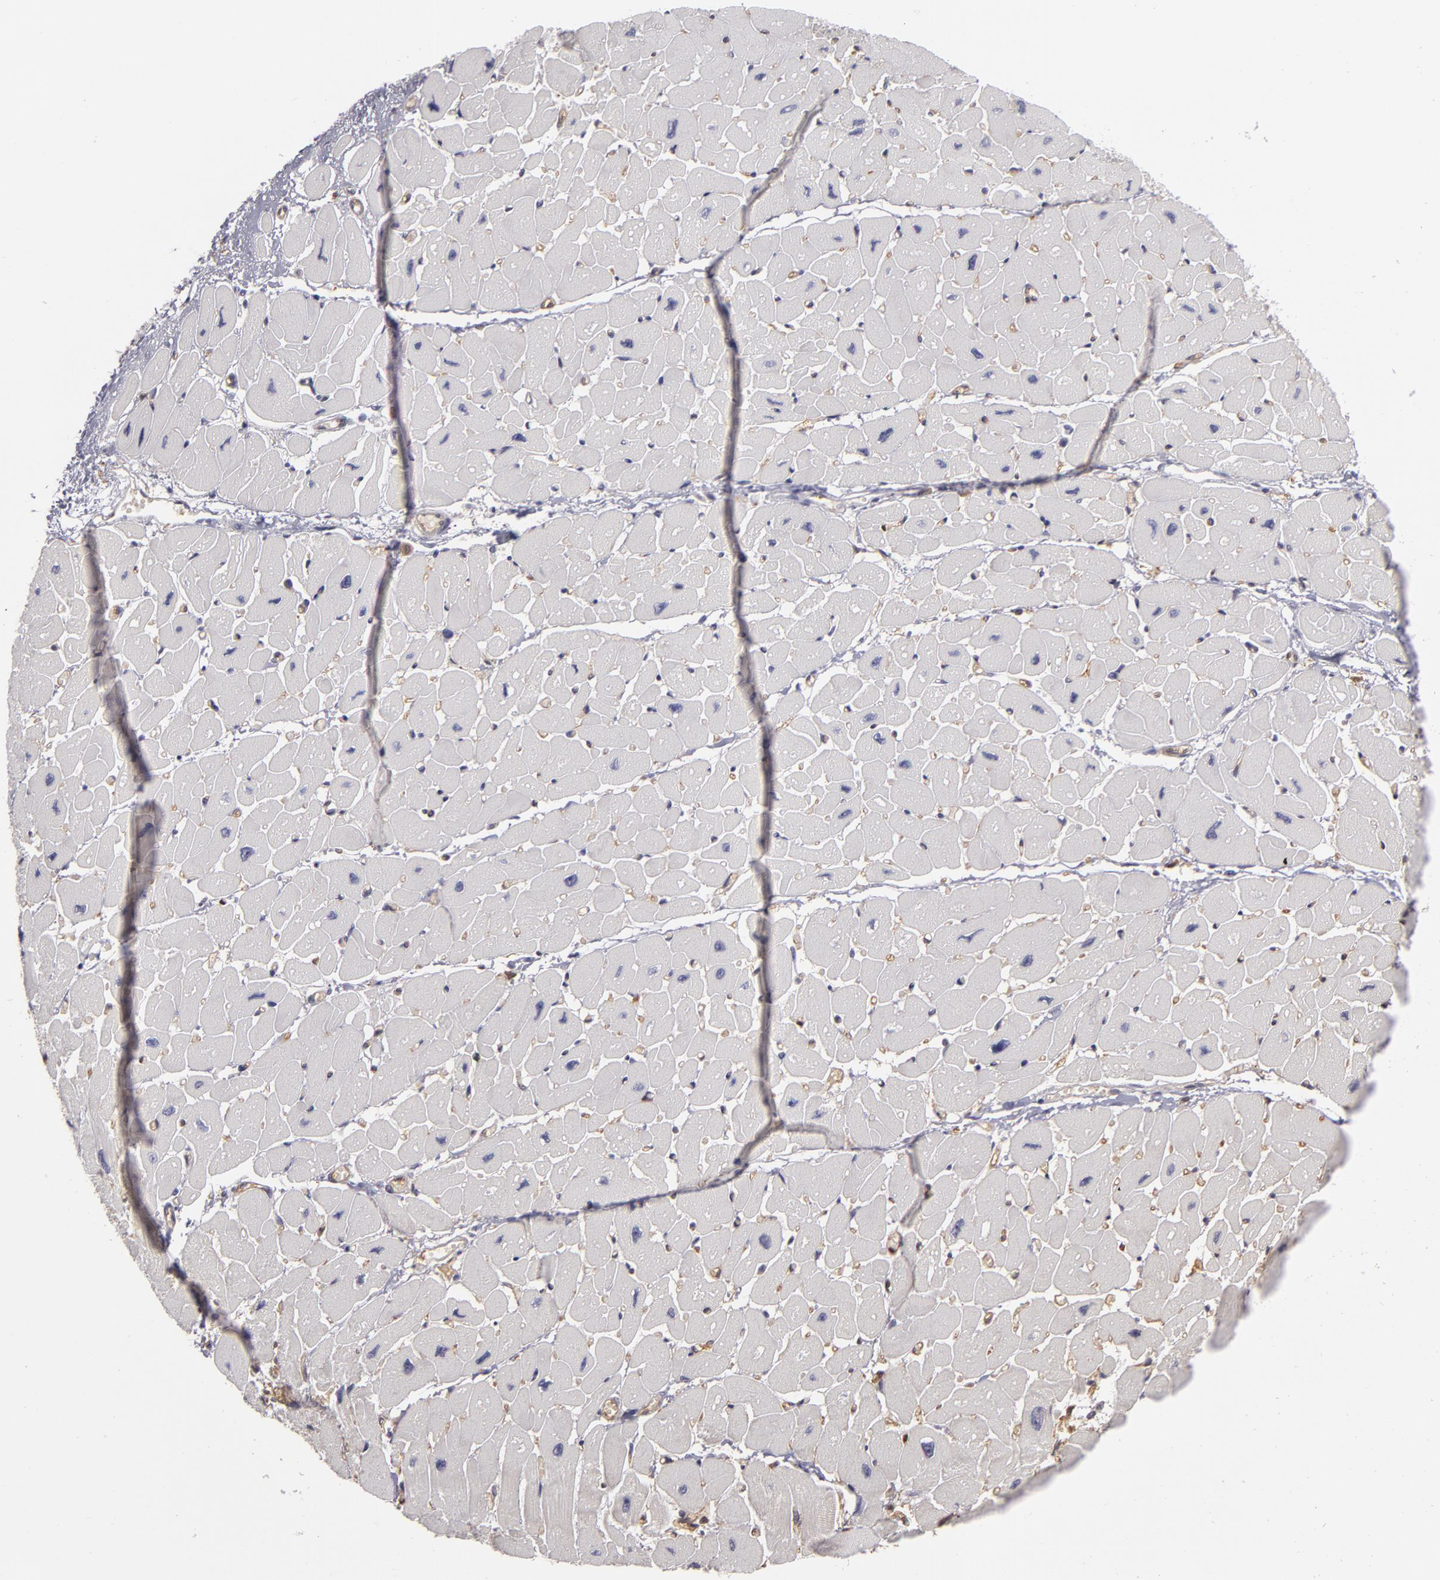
{"staining": {"intensity": "negative", "quantity": "none", "location": "none"}, "tissue": "heart muscle", "cell_type": "Cardiomyocytes", "image_type": "normal", "snomed": [{"axis": "morphology", "description": "Normal tissue, NOS"}, {"axis": "topography", "description": "Heart"}], "caption": "High power microscopy micrograph of an immunohistochemistry histopathology image of normal heart muscle, revealing no significant staining in cardiomyocytes. The staining was performed using DAB (3,3'-diaminobenzidine) to visualize the protein expression in brown, while the nuclei were stained in blue with hematoxylin (Magnification: 20x).", "gene": "ZNF229", "patient": {"sex": "female", "age": 54}}